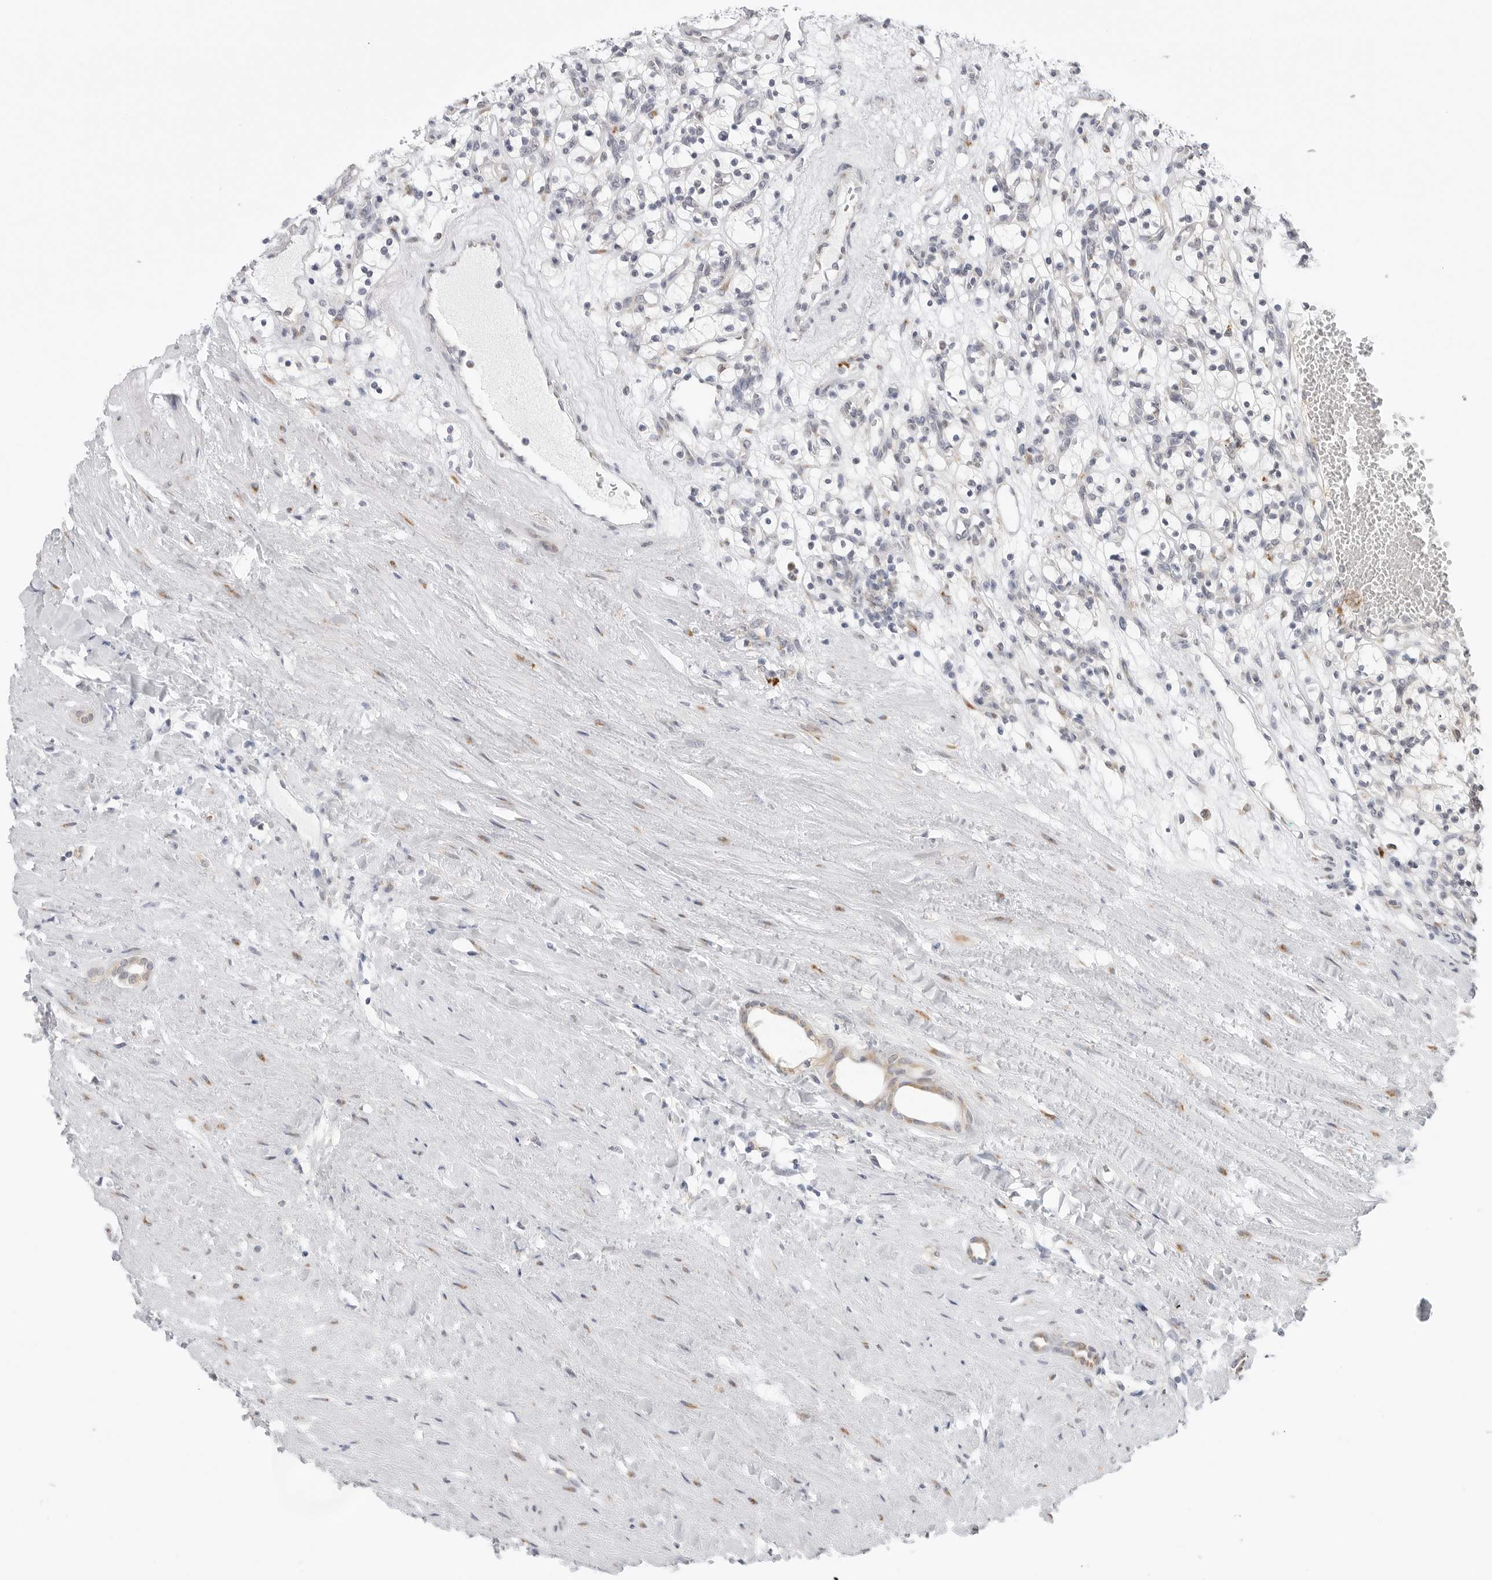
{"staining": {"intensity": "negative", "quantity": "none", "location": "none"}, "tissue": "renal cancer", "cell_type": "Tumor cells", "image_type": "cancer", "snomed": [{"axis": "morphology", "description": "Adenocarcinoma, NOS"}, {"axis": "topography", "description": "Kidney"}], "caption": "Tumor cells show no significant protein positivity in renal cancer.", "gene": "RPN1", "patient": {"sex": "female", "age": 57}}